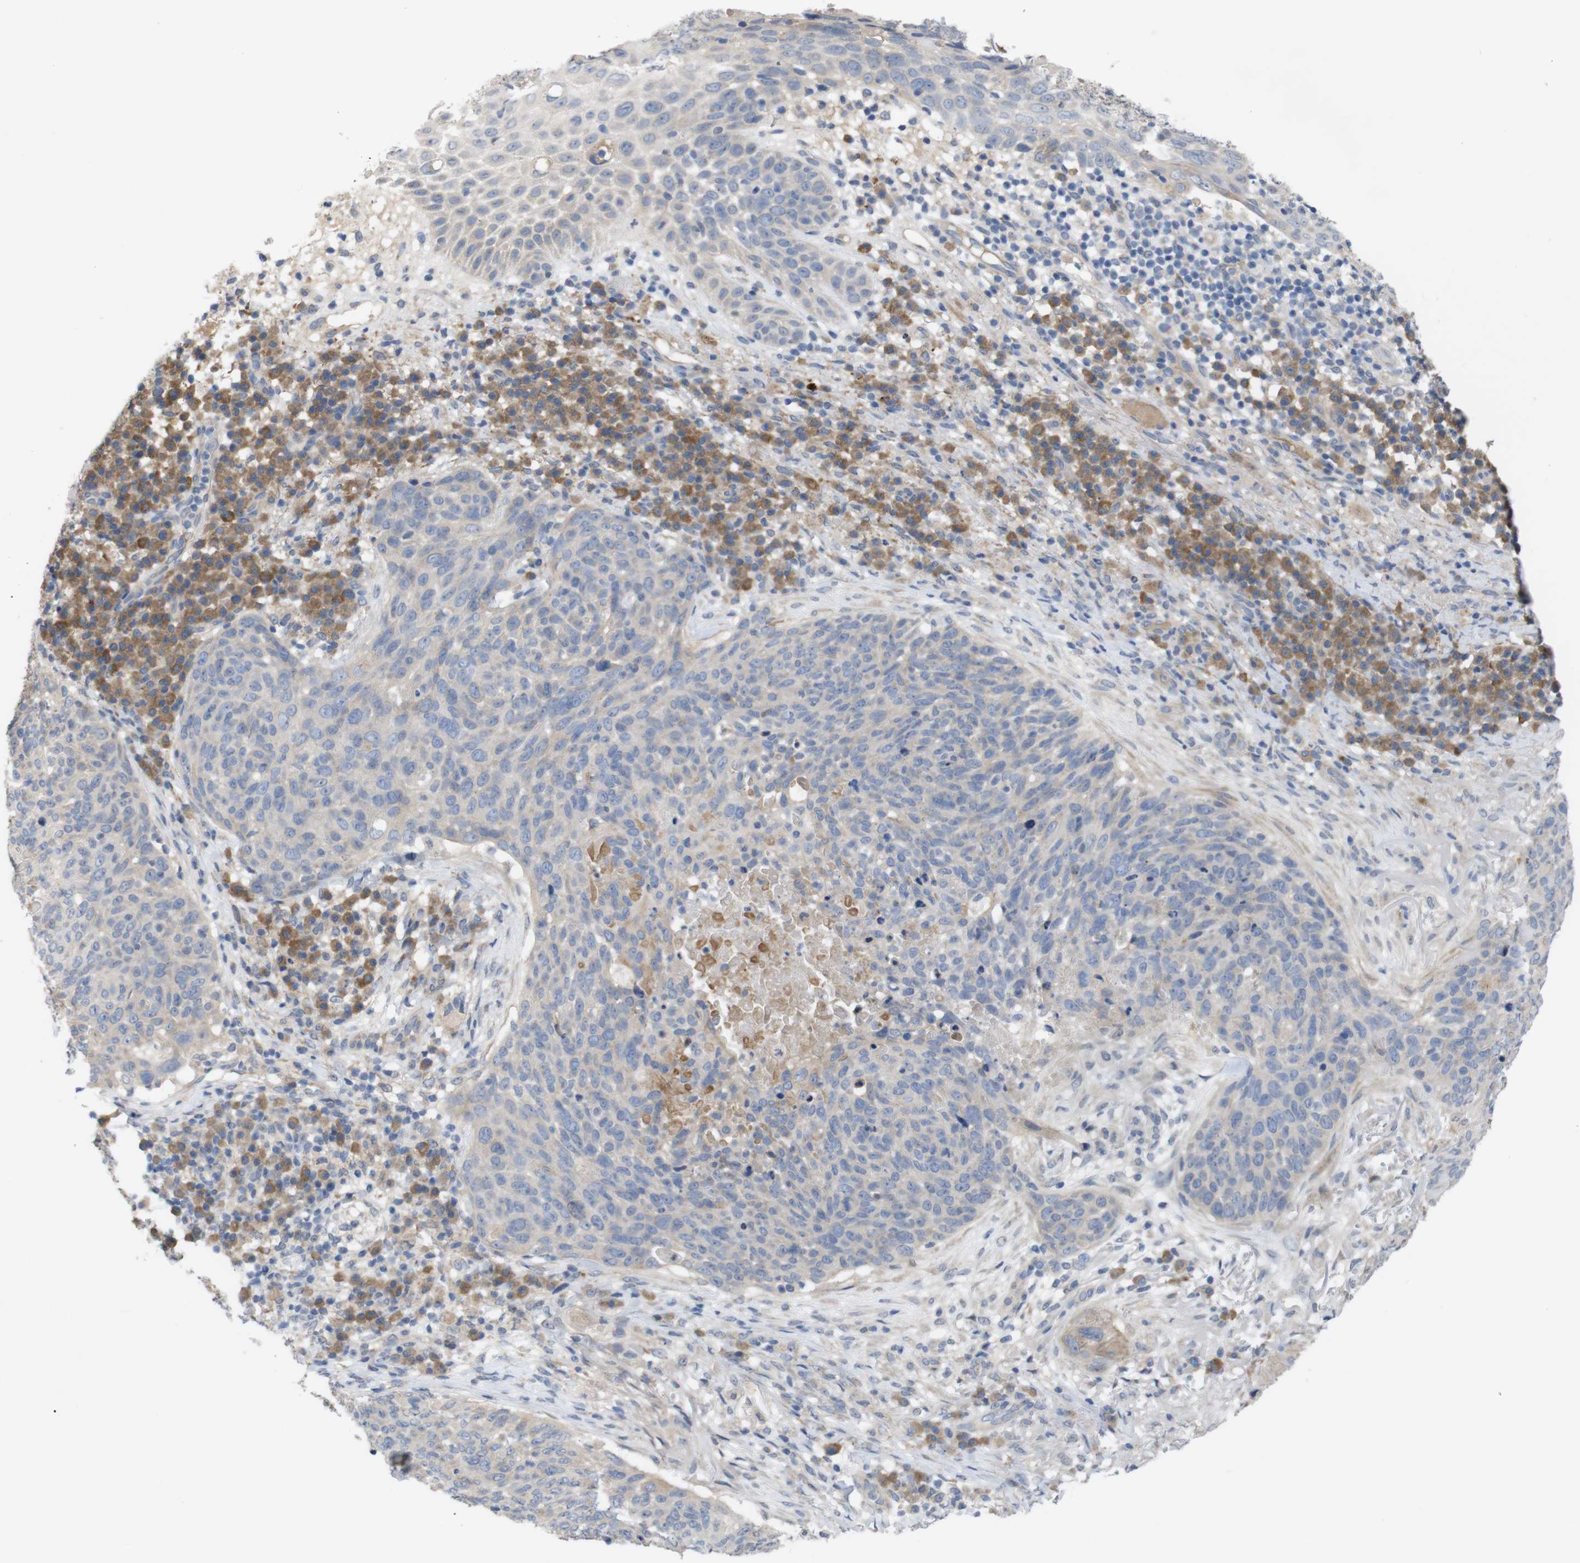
{"staining": {"intensity": "weak", "quantity": "<25%", "location": "cytoplasmic/membranous"}, "tissue": "skin cancer", "cell_type": "Tumor cells", "image_type": "cancer", "snomed": [{"axis": "morphology", "description": "Squamous cell carcinoma in situ, NOS"}, {"axis": "morphology", "description": "Squamous cell carcinoma, NOS"}, {"axis": "topography", "description": "Skin"}], "caption": "The micrograph exhibits no significant expression in tumor cells of squamous cell carcinoma (skin). The staining was performed using DAB (3,3'-diaminobenzidine) to visualize the protein expression in brown, while the nuclei were stained in blue with hematoxylin (Magnification: 20x).", "gene": "BCAR3", "patient": {"sex": "male", "age": 93}}